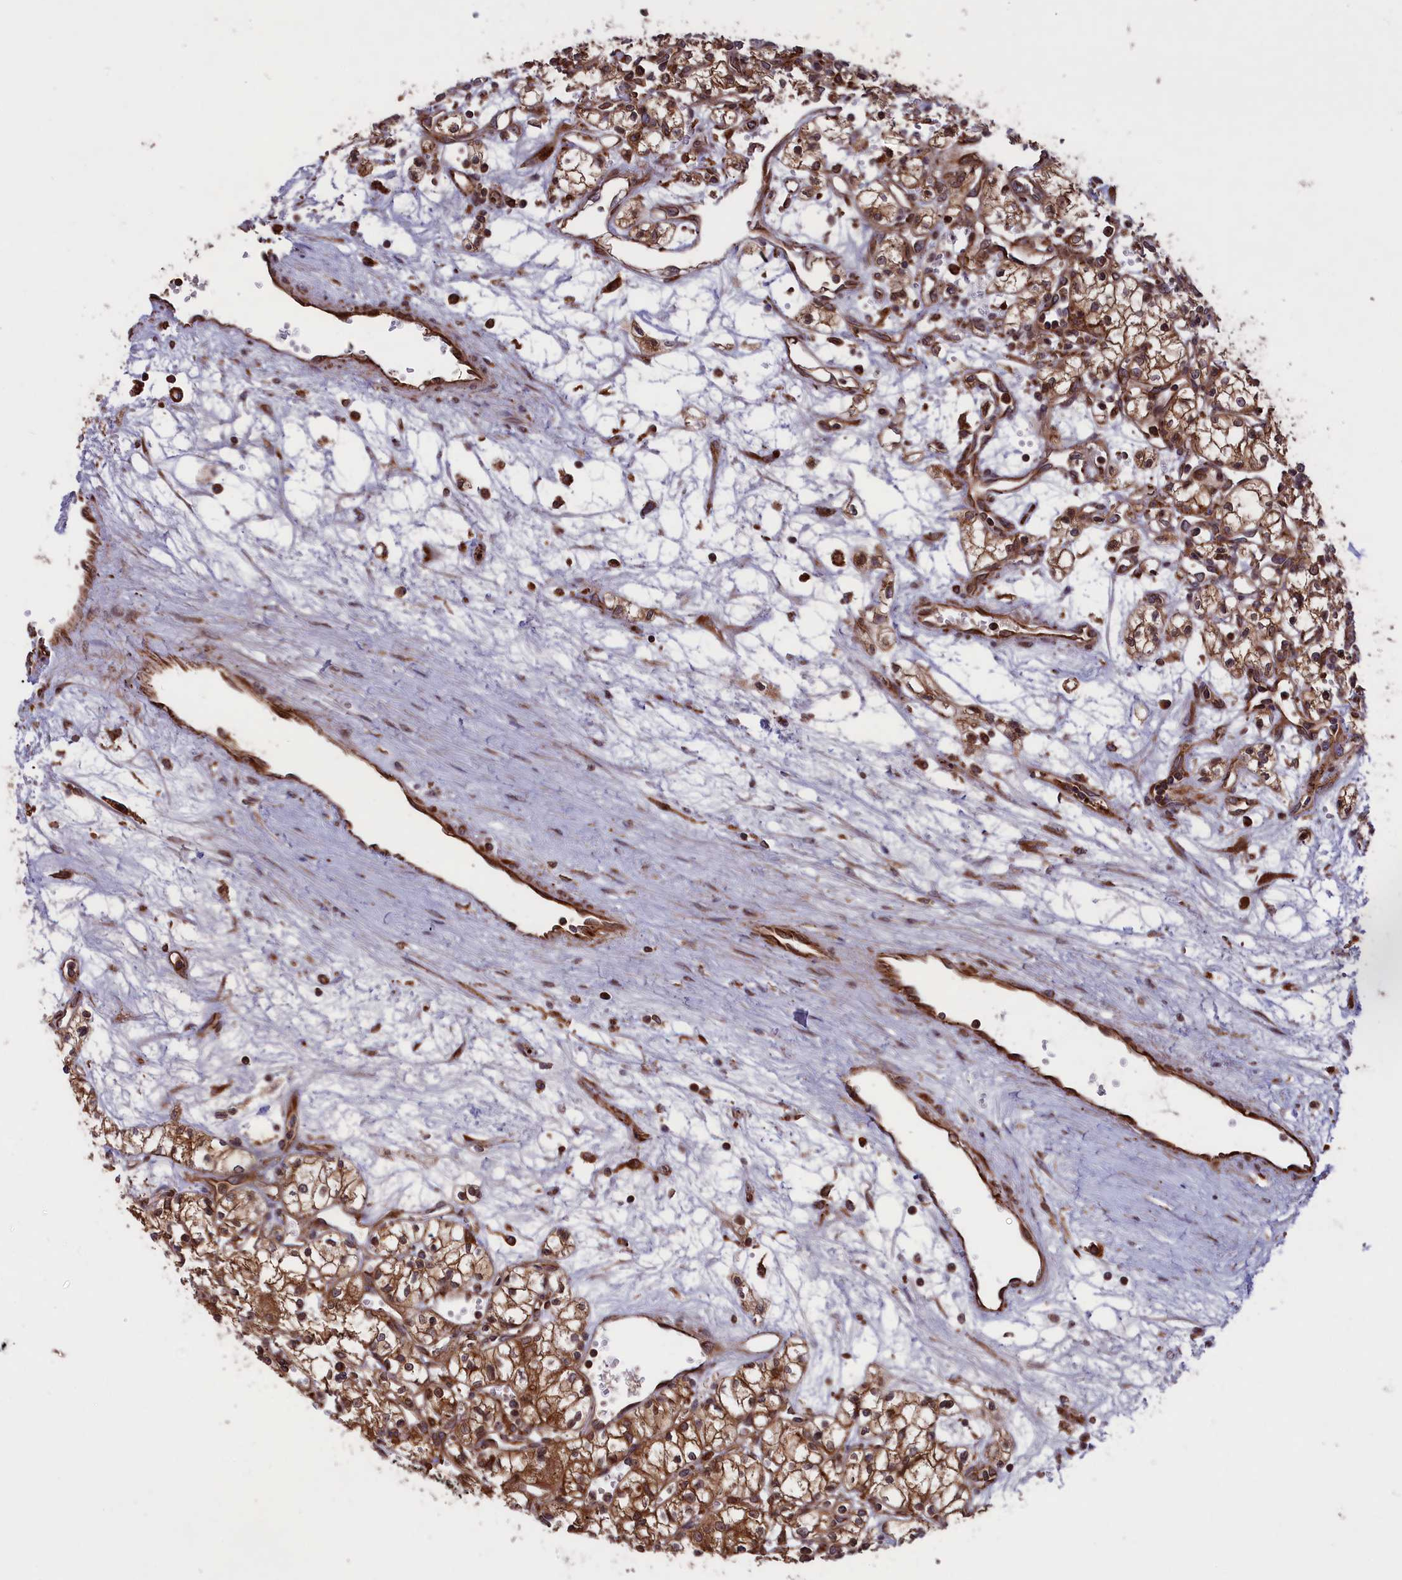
{"staining": {"intensity": "moderate", "quantity": ">75%", "location": "cytoplasmic/membranous"}, "tissue": "renal cancer", "cell_type": "Tumor cells", "image_type": "cancer", "snomed": [{"axis": "morphology", "description": "Adenocarcinoma, NOS"}, {"axis": "topography", "description": "Kidney"}], "caption": "Adenocarcinoma (renal) stained for a protein (brown) shows moderate cytoplasmic/membranous positive positivity in approximately >75% of tumor cells.", "gene": "PLA2G4C", "patient": {"sex": "male", "age": 59}}